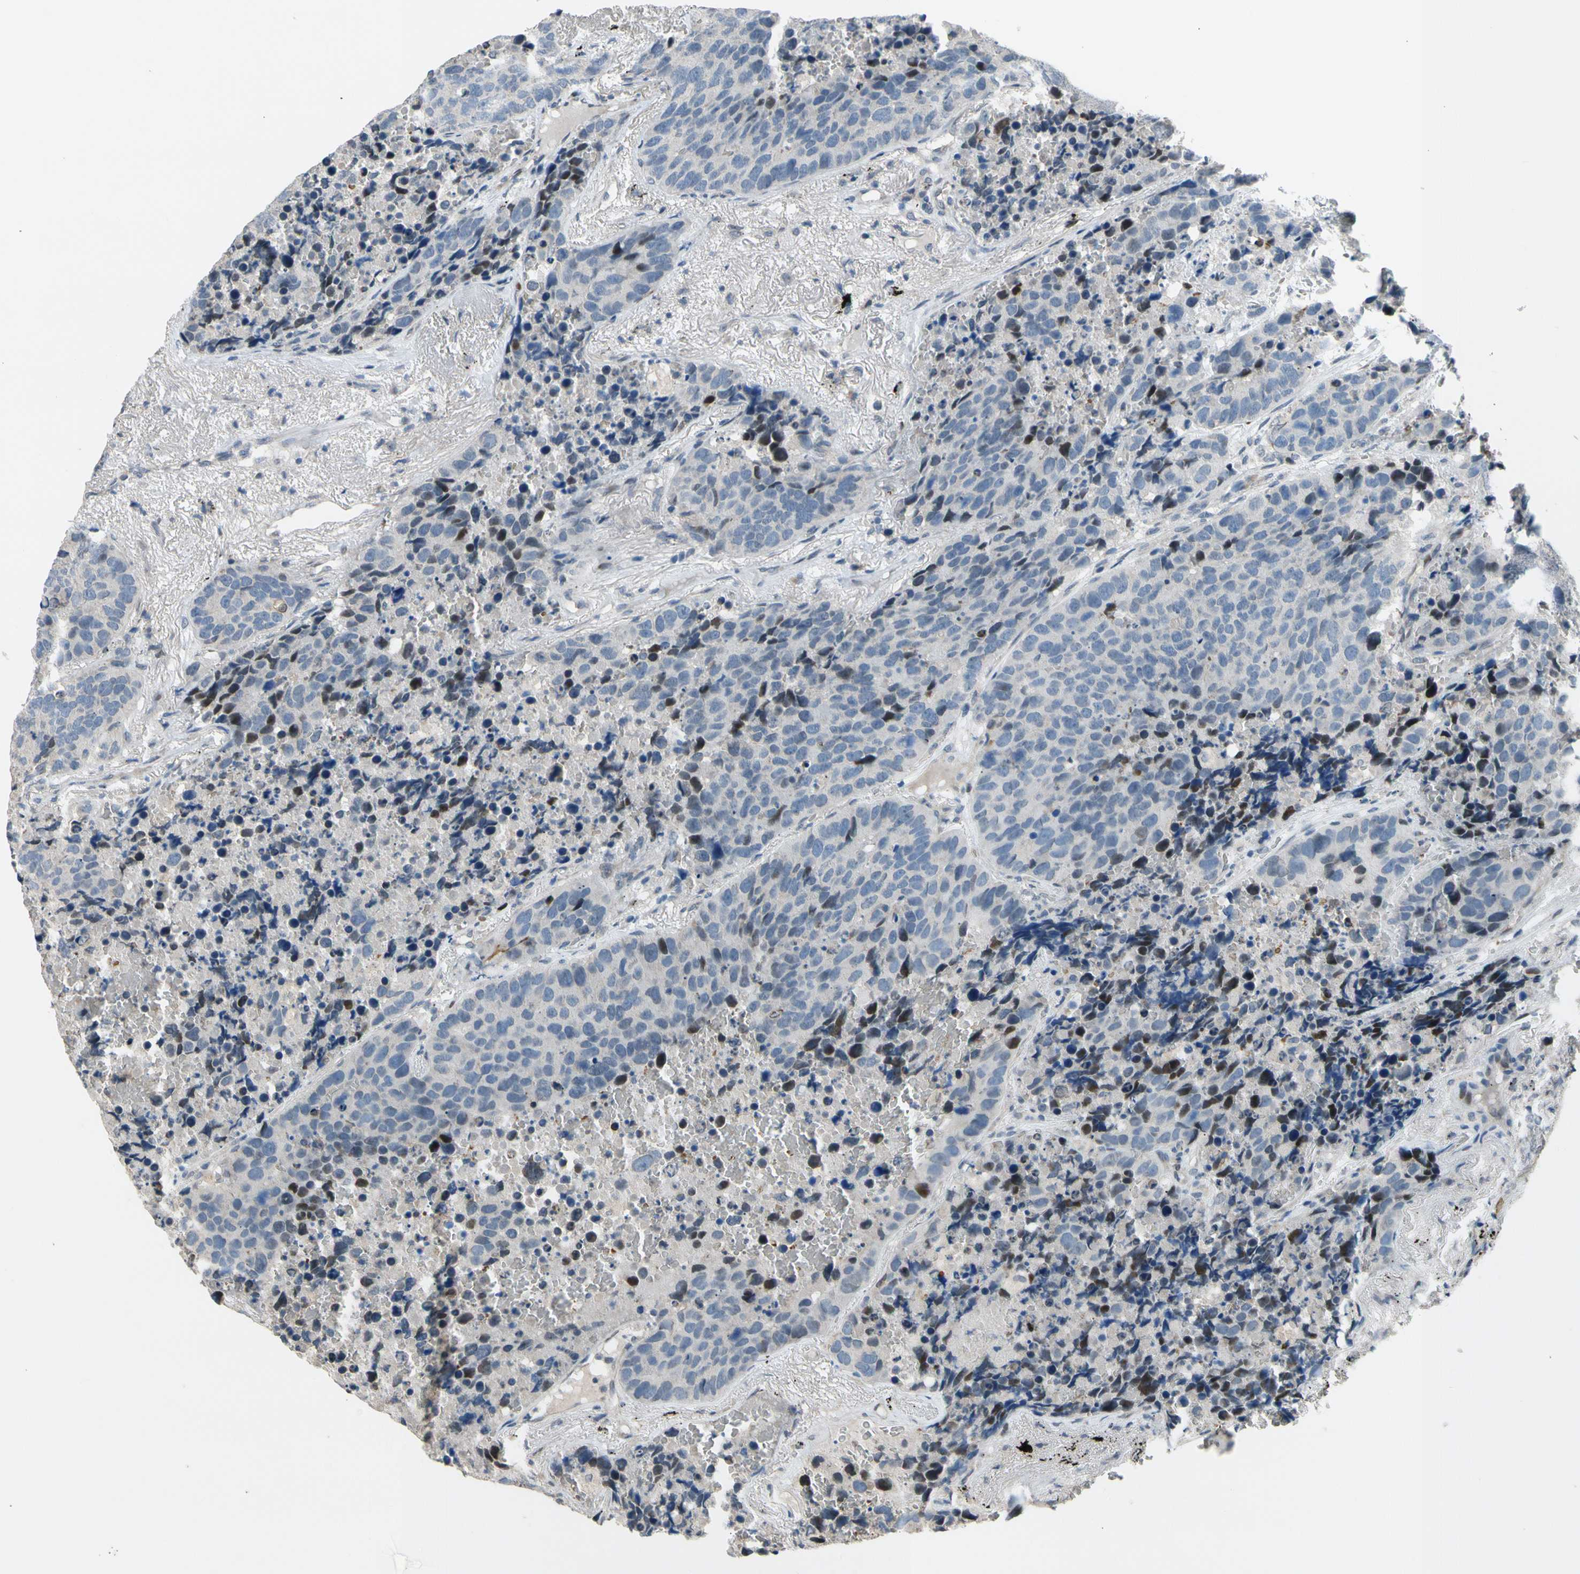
{"staining": {"intensity": "moderate", "quantity": "<25%", "location": "nuclear"}, "tissue": "carcinoid", "cell_type": "Tumor cells", "image_type": "cancer", "snomed": [{"axis": "morphology", "description": "Carcinoid, malignant, NOS"}, {"axis": "topography", "description": "Lung"}], "caption": "This photomicrograph exhibits malignant carcinoid stained with immunohistochemistry (IHC) to label a protein in brown. The nuclear of tumor cells show moderate positivity for the protein. Nuclei are counter-stained blue.", "gene": "ZNF184", "patient": {"sex": "male", "age": 60}}